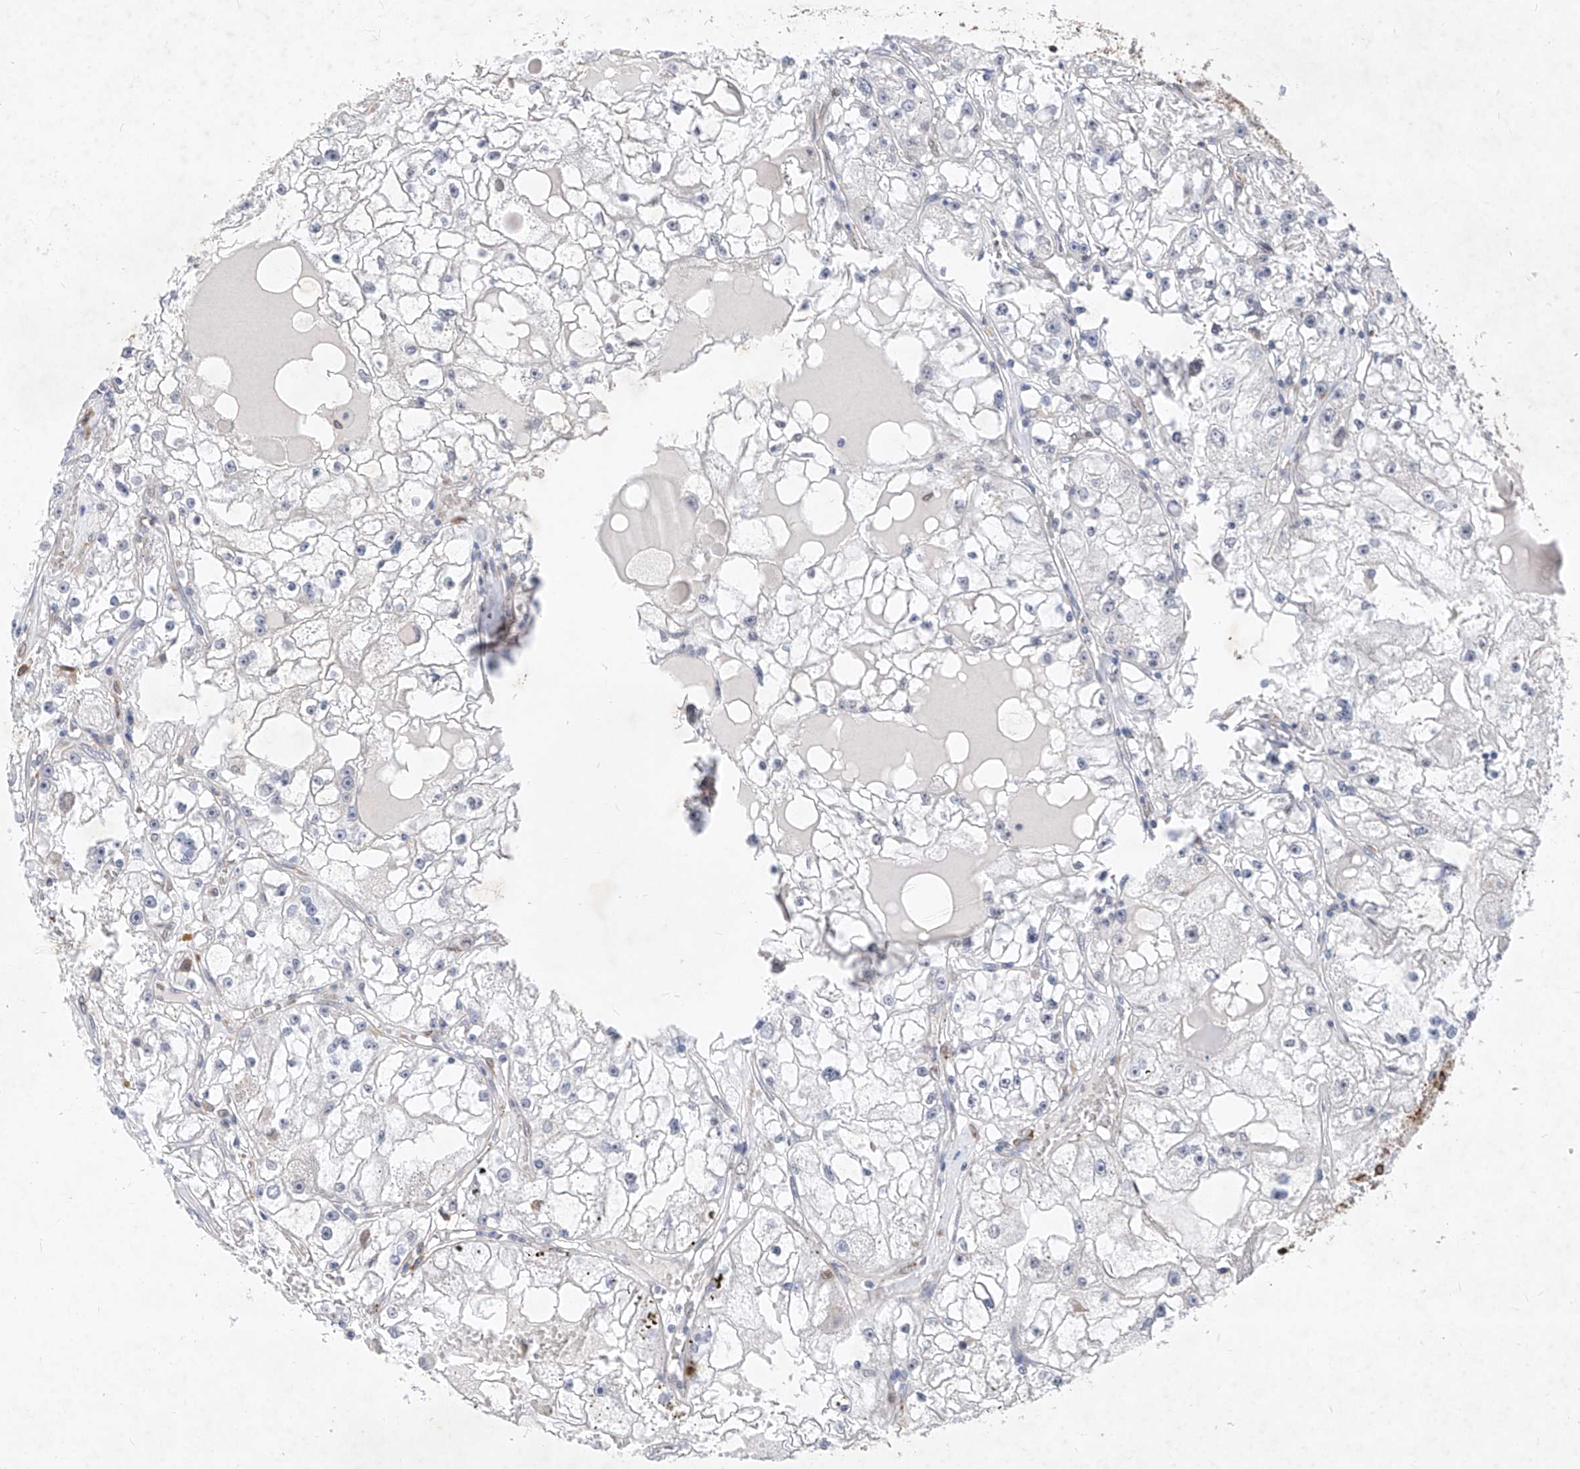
{"staining": {"intensity": "negative", "quantity": "none", "location": "none"}, "tissue": "renal cancer", "cell_type": "Tumor cells", "image_type": "cancer", "snomed": [{"axis": "morphology", "description": "Adenocarcinoma, NOS"}, {"axis": "topography", "description": "Kidney"}], "caption": "A high-resolution histopathology image shows immunohistochemistry staining of renal cancer, which demonstrates no significant staining in tumor cells.", "gene": "MX2", "patient": {"sex": "male", "age": 56}}